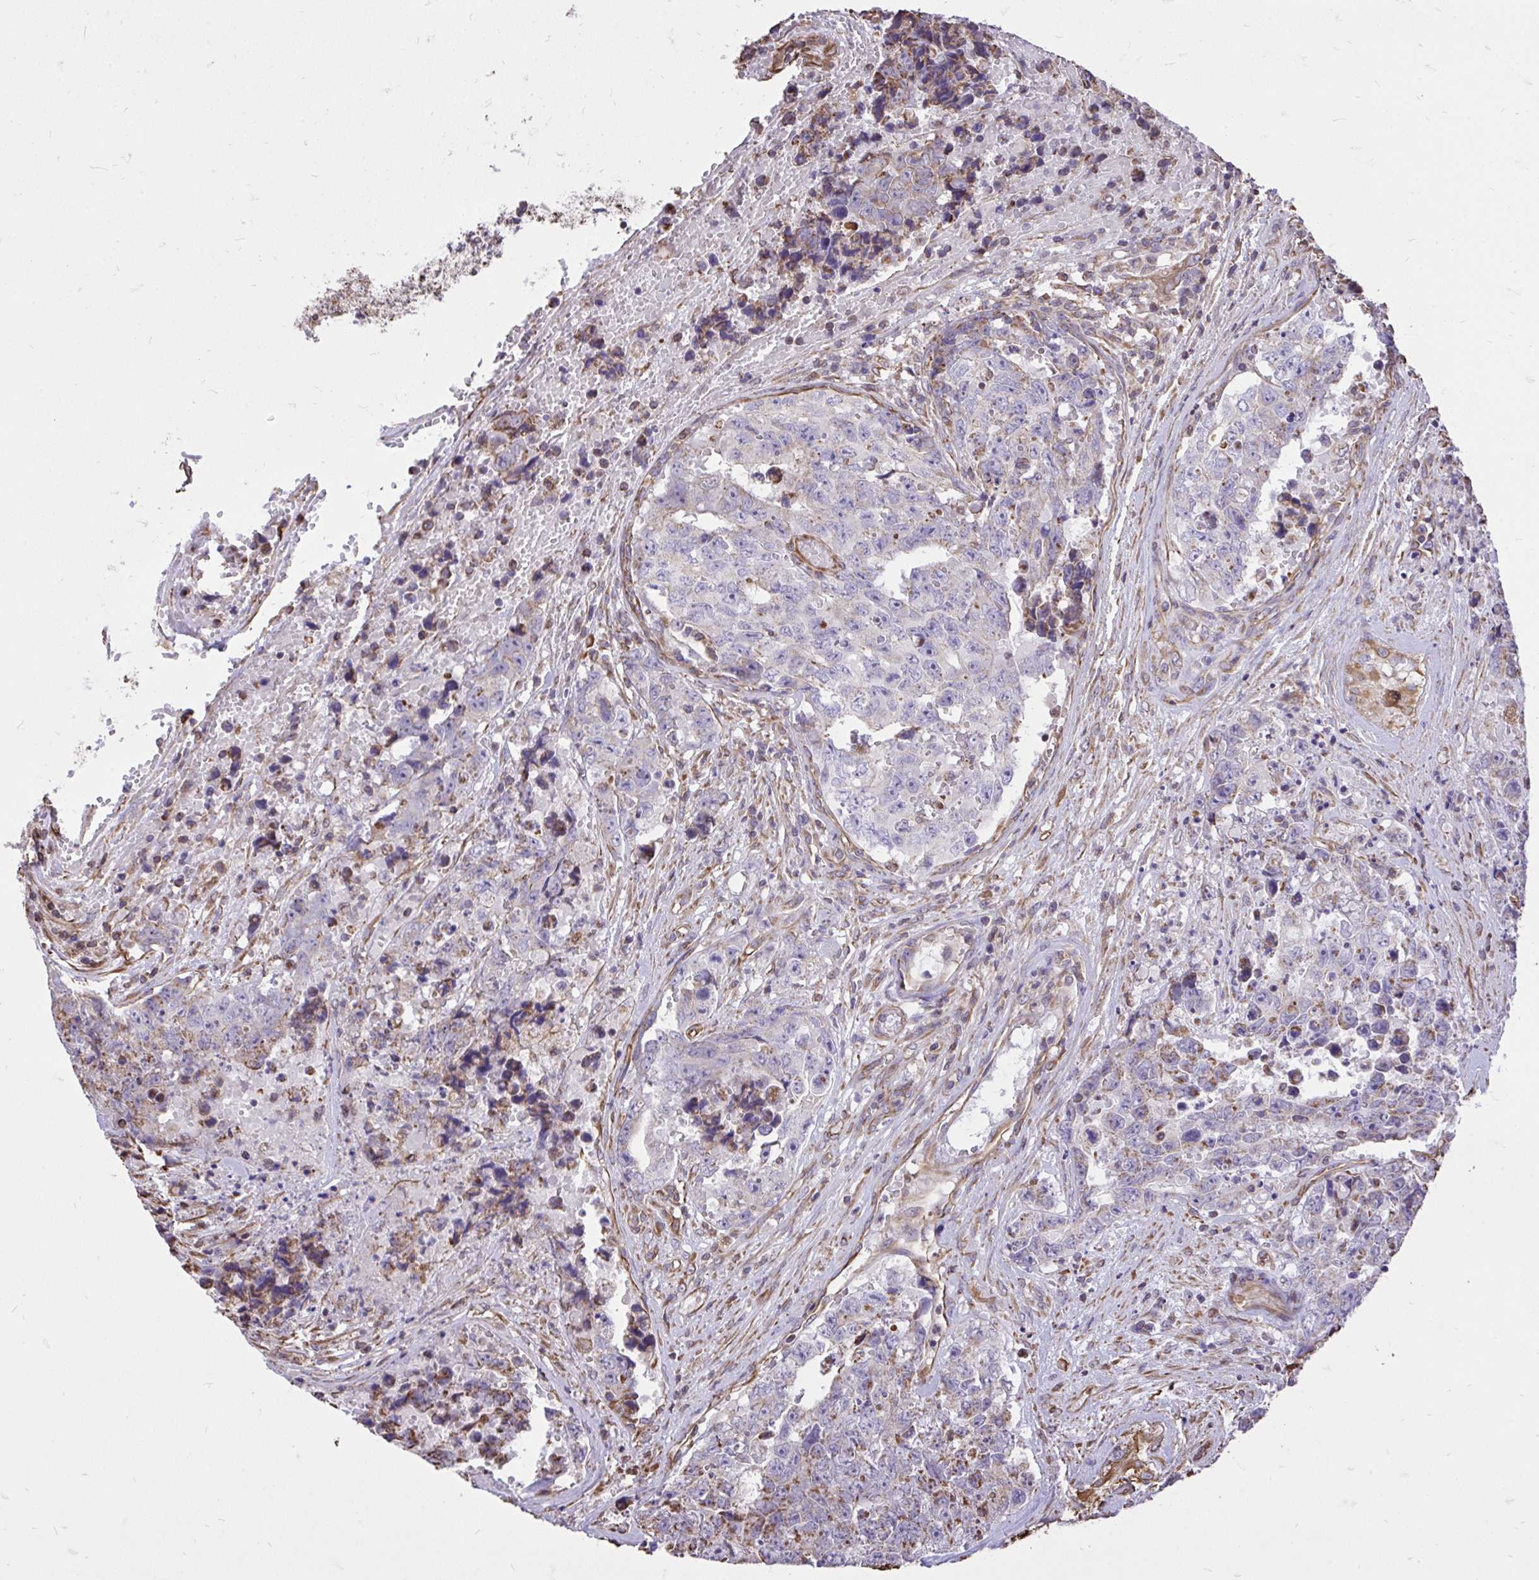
{"staining": {"intensity": "weak", "quantity": "<25%", "location": "cytoplasmic/membranous"}, "tissue": "testis cancer", "cell_type": "Tumor cells", "image_type": "cancer", "snomed": [{"axis": "morphology", "description": "Normal tissue, NOS"}, {"axis": "morphology", "description": "Carcinoma, Embryonal, NOS"}, {"axis": "topography", "description": "Testis"}, {"axis": "topography", "description": "Epididymis"}], "caption": "Protein analysis of testis cancer (embryonal carcinoma) exhibits no significant staining in tumor cells.", "gene": "RNF103", "patient": {"sex": "male", "age": 25}}